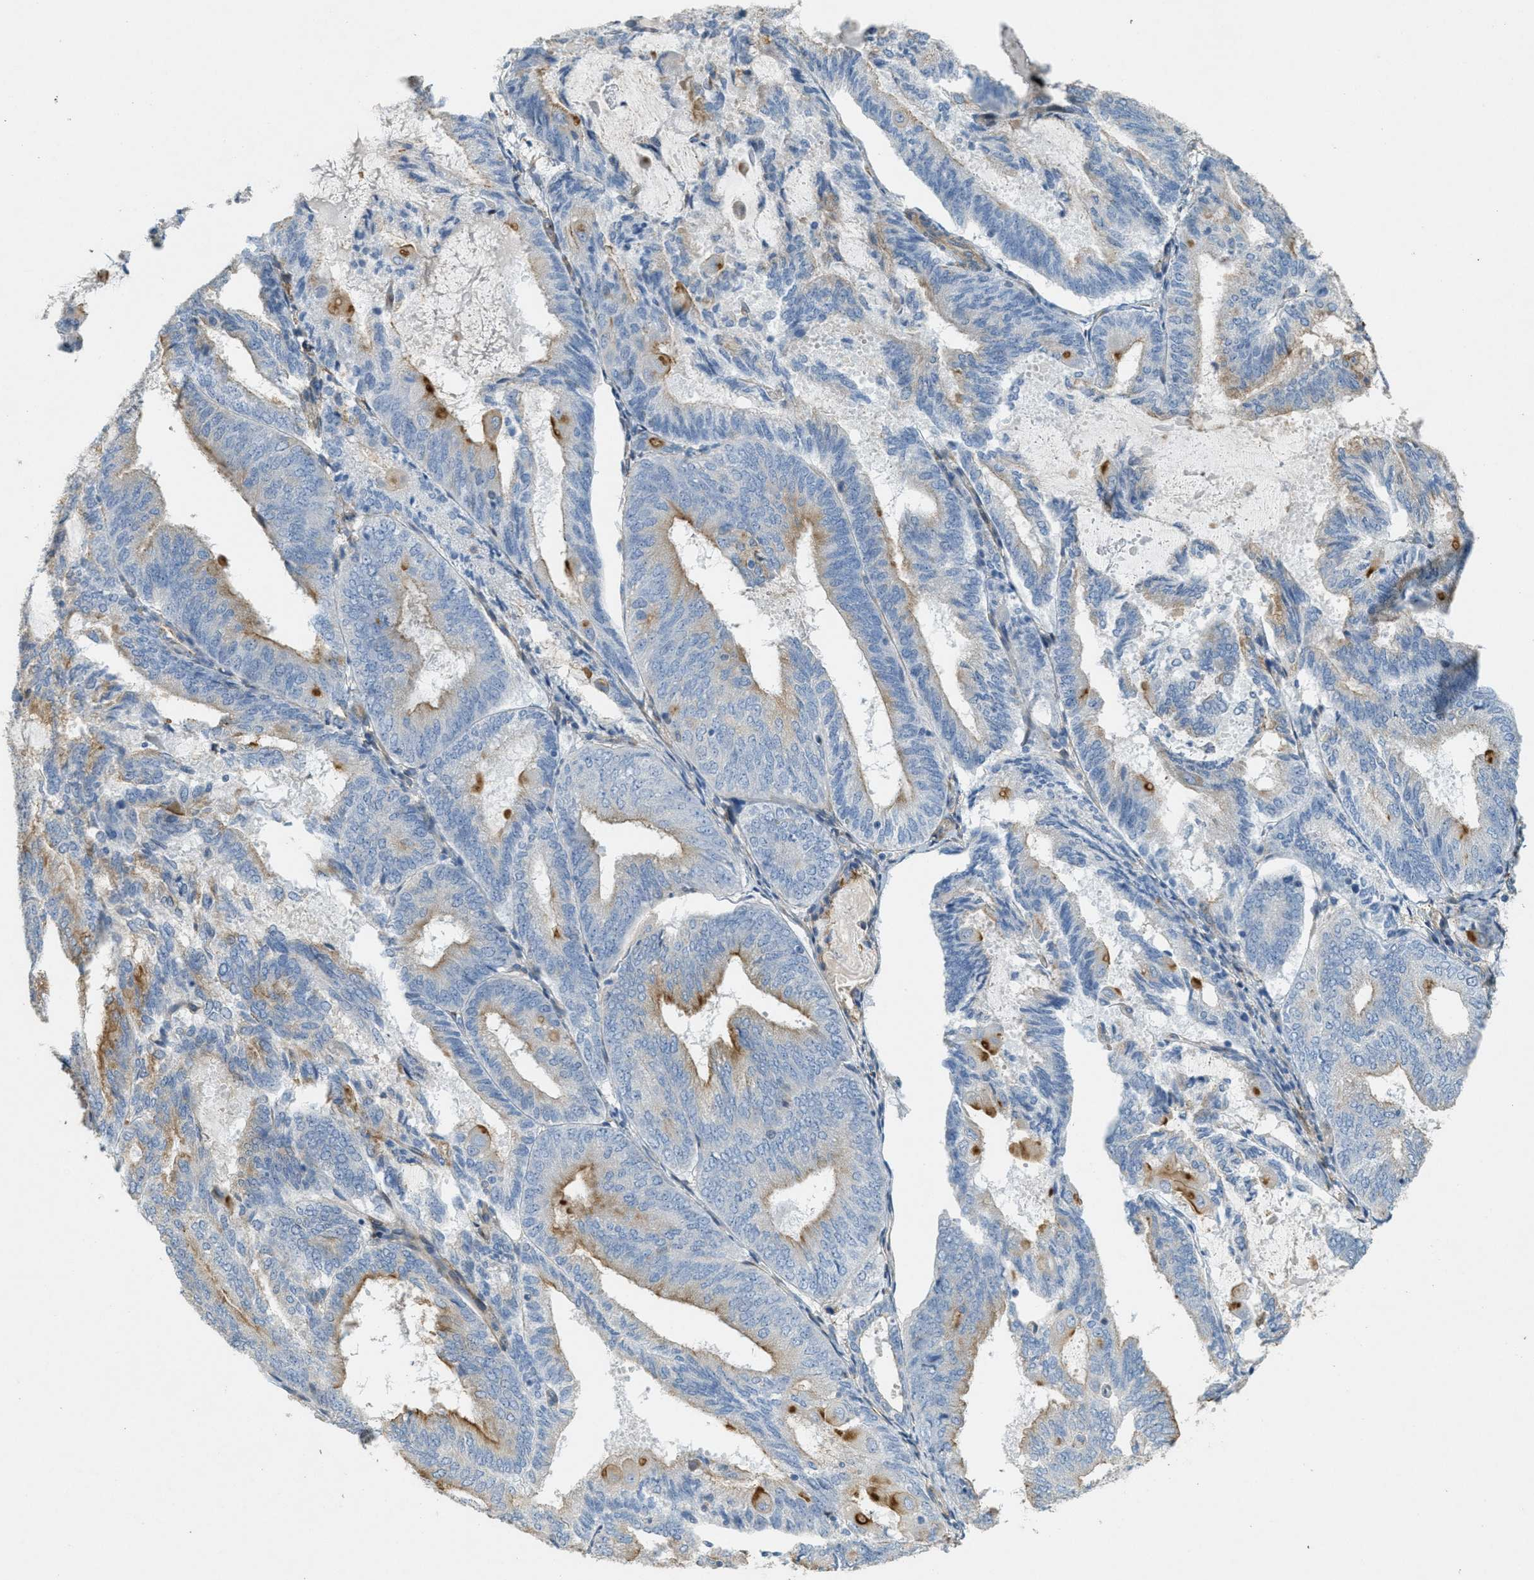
{"staining": {"intensity": "moderate", "quantity": "<25%", "location": "cytoplasmic/membranous"}, "tissue": "endometrial cancer", "cell_type": "Tumor cells", "image_type": "cancer", "snomed": [{"axis": "morphology", "description": "Adenocarcinoma, NOS"}, {"axis": "topography", "description": "Endometrium"}], "caption": "A photomicrograph of human endometrial adenocarcinoma stained for a protein shows moderate cytoplasmic/membranous brown staining in tumor cells.", "gene": "ADCY5", "patient": {"sex": "female", "age": 81}}